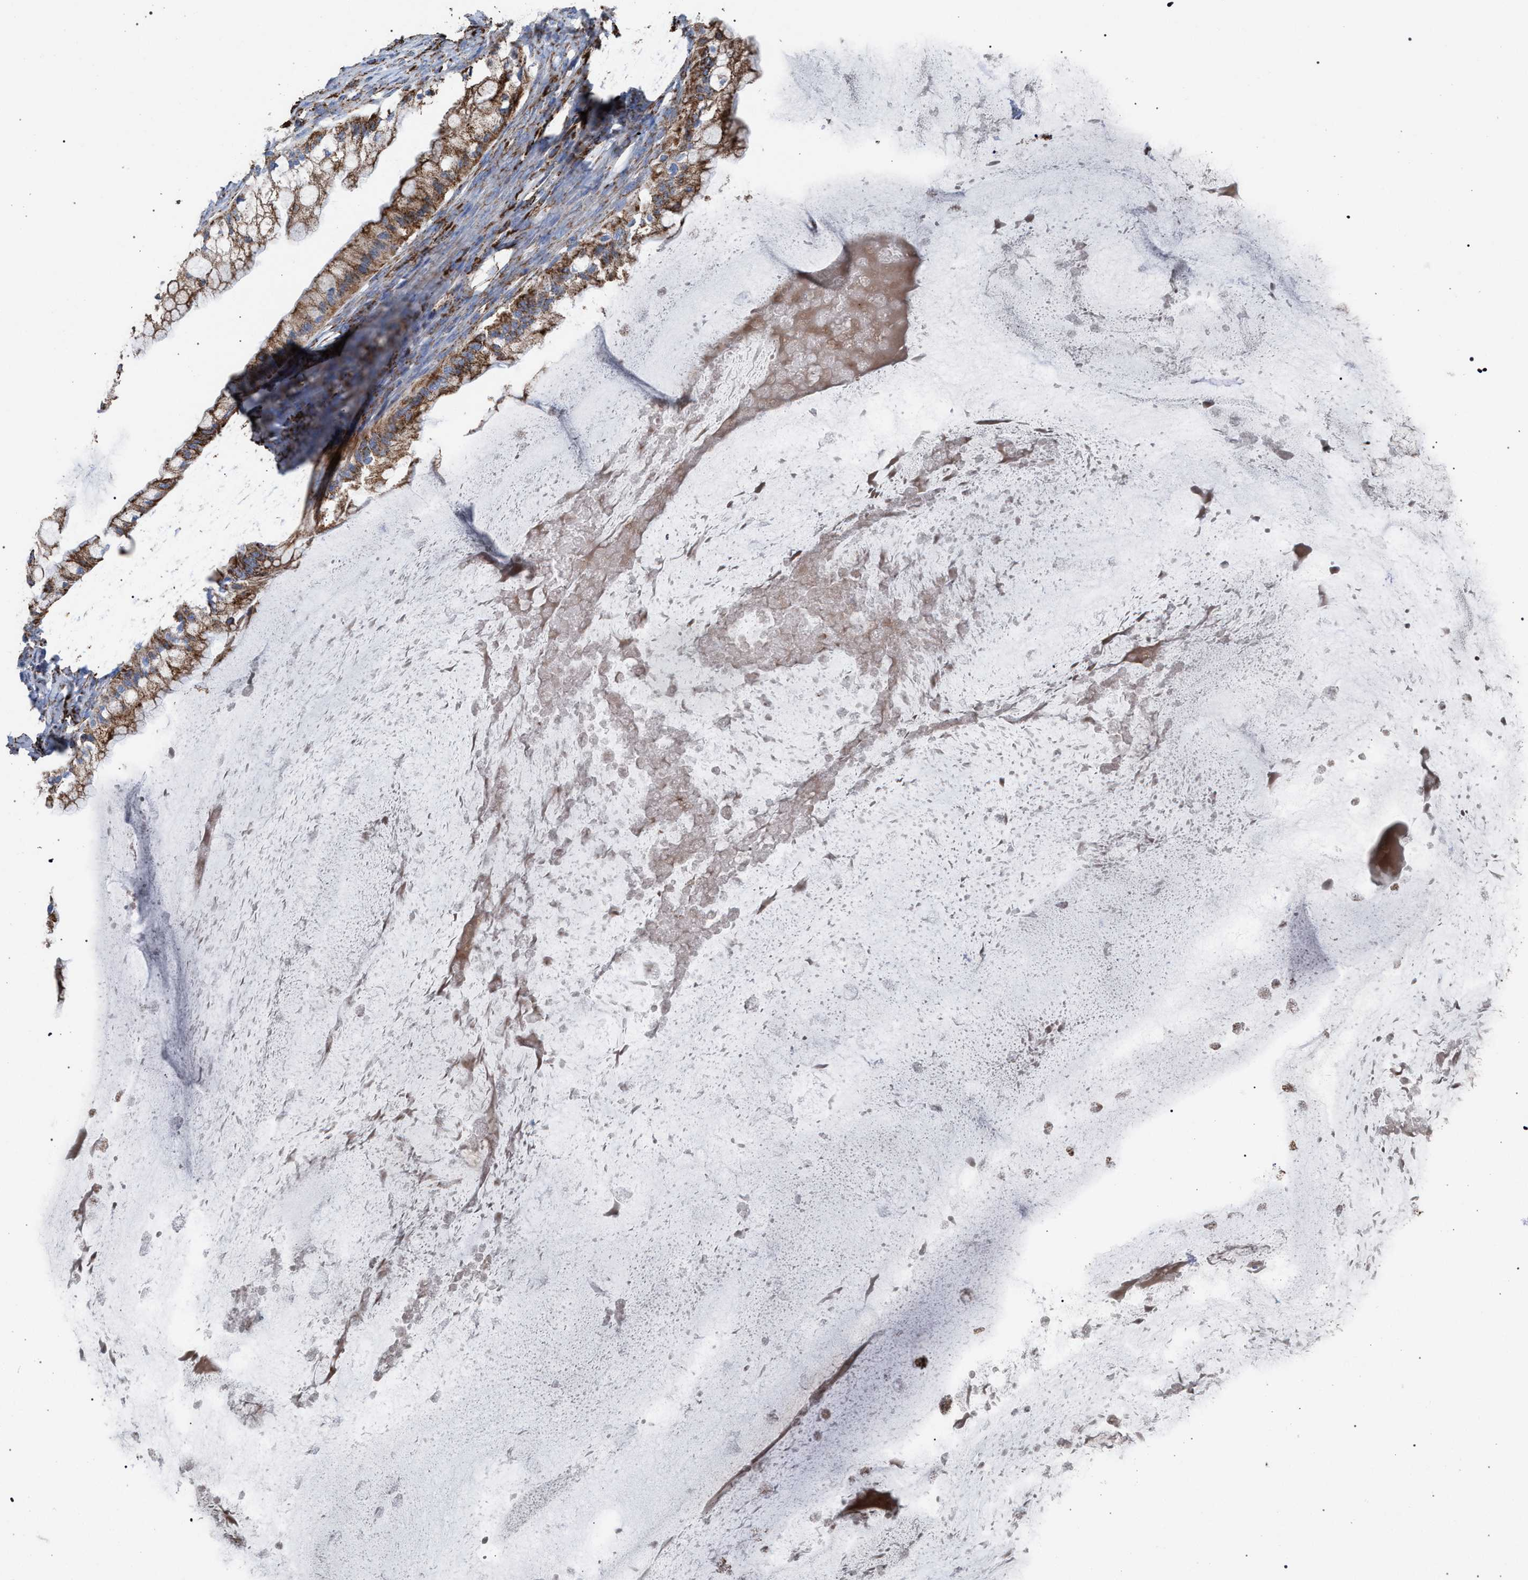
{"staining": {"intensity": "moderate", "quantity": ">75%", "location": "cytoplasmic/membranous"}, "tissue": "ovarian cancer", "cell_type": "Tumor cells", "image_type": "cancer", "snomed": [{"axis": "morphology", "description": "Cystadenocarcinoma, mucinous, NOS"}, {"axis": "topography", "description": "Ovary"}], "caption": "Mucinous cystadenocarcinoma (ovarian) stained for a protein displays moderate cytoplasmic/membranous positivity in tumor cells.", "gene": "VPS13A", "patient": {"sex": "female", "age": 57}}